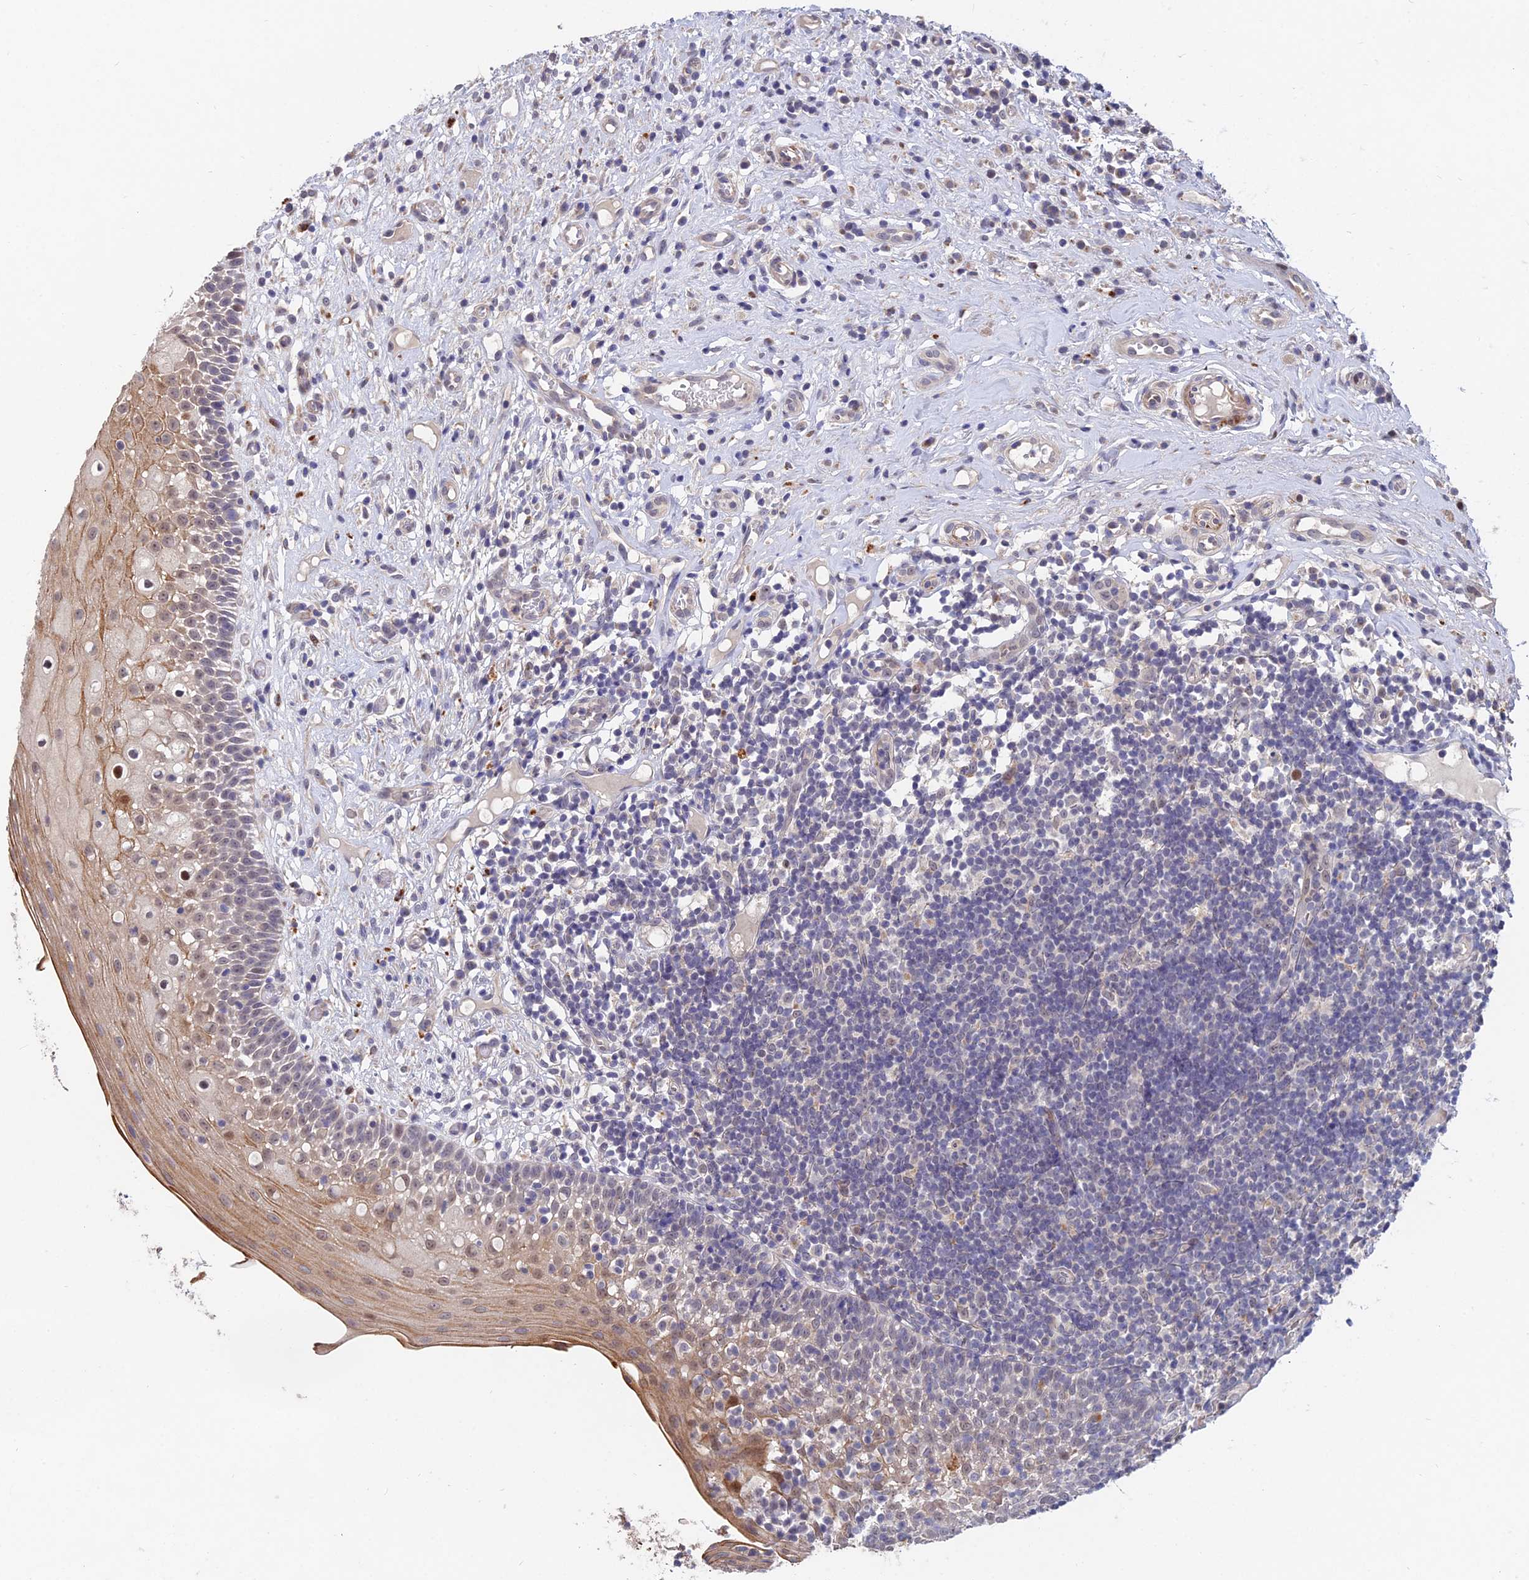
{"staining": {"intensity": "moderate", "quantity": "25%-75%", "location": "cytoplasmic/membranous,nuclear"}, "tissue": "oral mucosa", "cell_type": "Squamous epithelial cells", "image_type": "normal", "snomed": [{"axis": "morphology", "description": "Normal tissue, NOS"}, {"axis": "topography", "description": "Oral tissue"}], "caption": "High-power microscopy captured an IHC micrograph of benign oral mucosa, revealing moderate cytoplasmic/membranous,nuclear staining in approximately 25%-75% of squamous epithelial cells. The staining was performed using DAB, with brown indicating positive protein expression. Nuclei are stained blue with hematoxylin.", "gene": "ACTR5", "patient": {"sex": "female", "age": 69}}